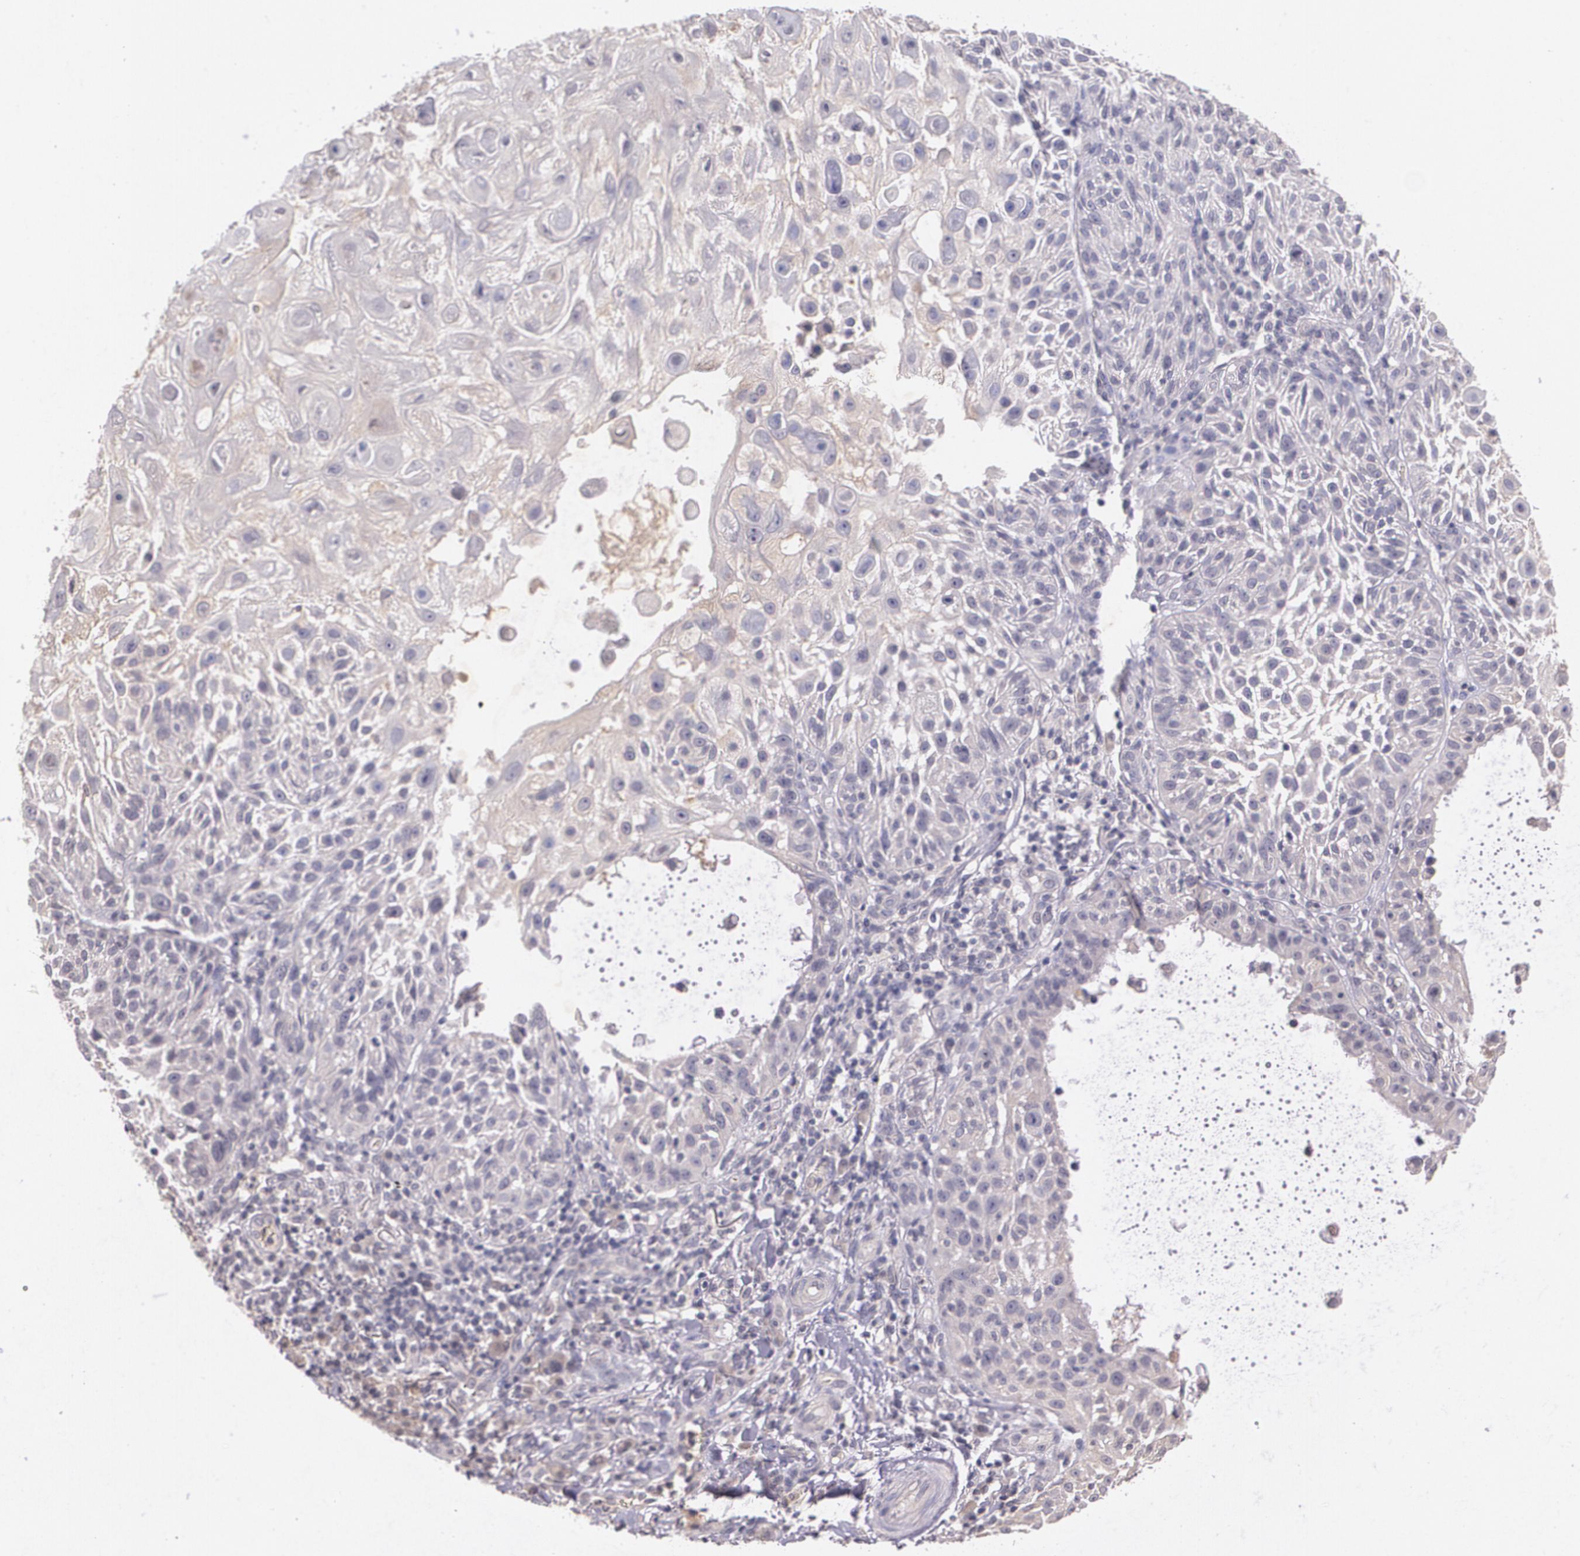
{"staining": {"intensity": "weak", "quantity": ">75%", "location": "cytoplasmic/membranous"}, "tissue": "skin cancer", "cell_type": "Tumor cells", "image_type": "cancer", "snomed": [{"axis": "morphology", "description": "Squamous cell carcinoma, NOS"}, {"axis": "topography", "description": "Skin"}], "caption": "Immunohistochemical staining of squamous cell carcinoma (skin) shows low levels of weak cytoplasmic/membranous staining in about >75% of tumor cells.", "gene": "TM4SF1", "patient": {"sex": "female", "age": 89}}